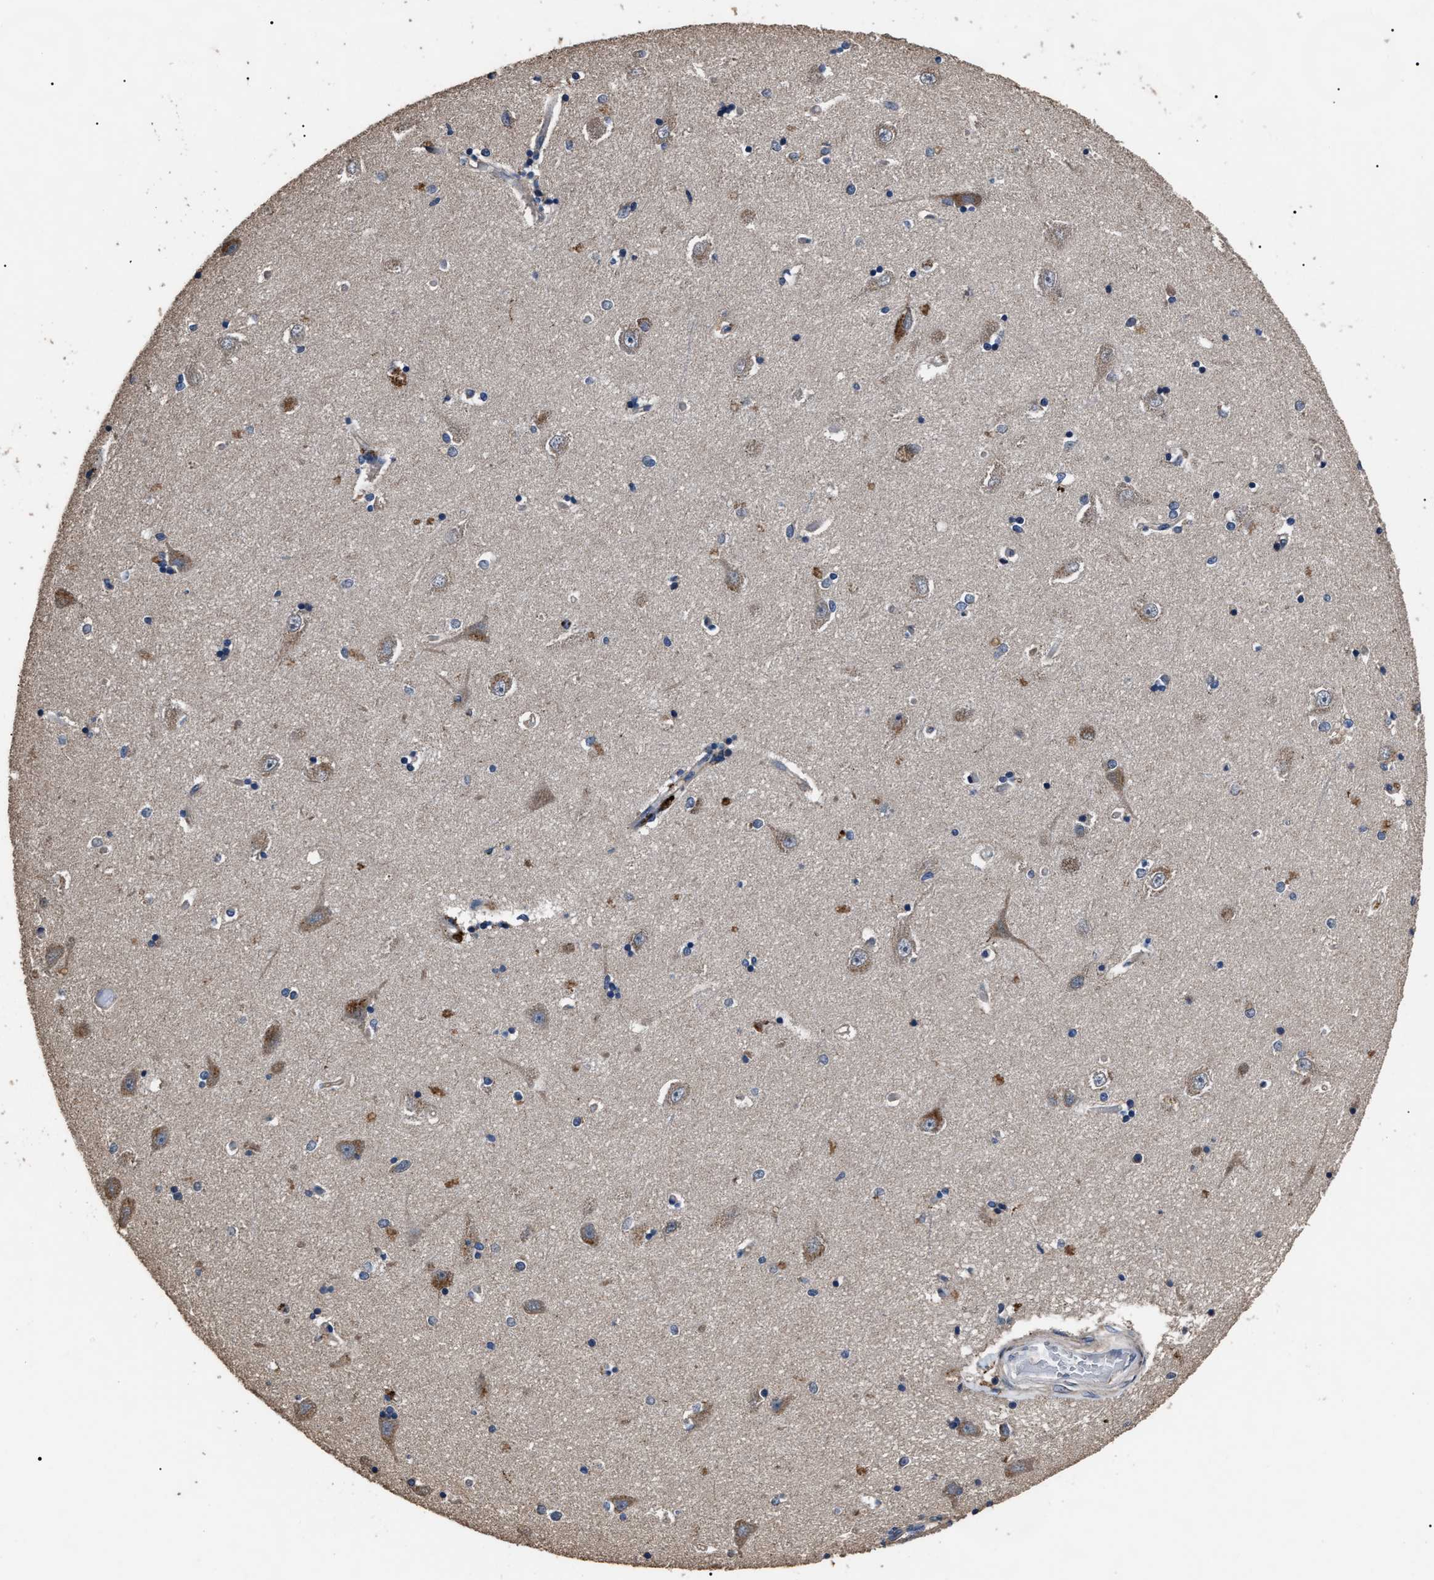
{"staining": {"intensity": "weak", "quantity": "<25%", "location": "cytoplasmic/membranous"}, "tissue": "hippocampus", "cell_type": "Glial cells", "image_type": "normal", "snomed": [{"axis": "morphology", "description": "Normal tissue, NOS"}, {"axis": "topography", "description": "Hippocampus"}], "caption": "Micrograph shows no significant protein expression in glial cells of unremarkable hippocampus.", "gene": "RNF216", "patient": {"sex": "male", "age": 45}}